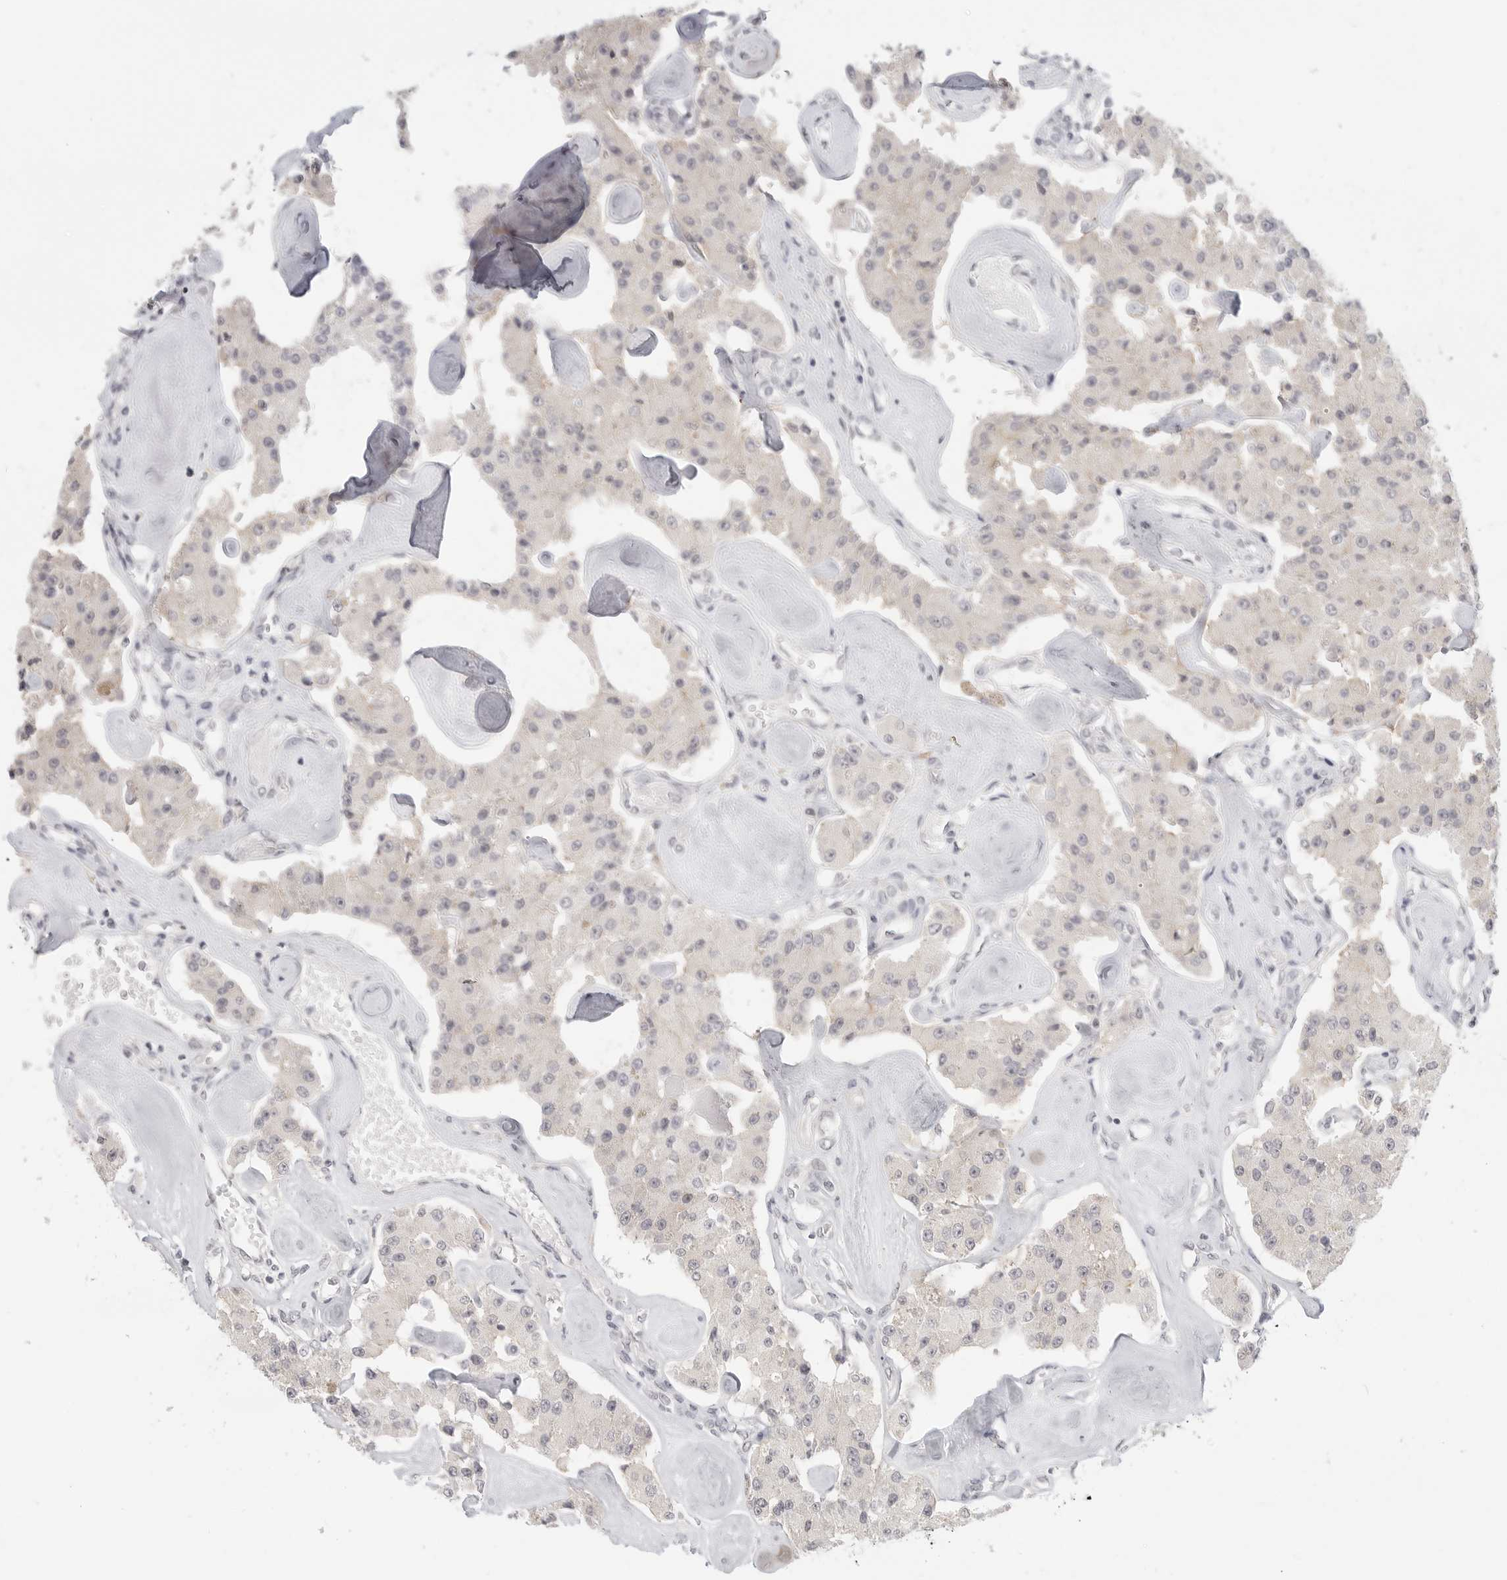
{"staining": {"intensity": "negative", "quantity": "none", "location": "none"}, "tissue": "carcinoid", "cell_type": "Tumor cells", "image_type": "cancer", "snomed": [{"axis": "morphology", "description": "Carcinoid, malignant, NOS"}, {"axis": "topography", "description": "Pancreas"}], "caption": "Immunohistochemistry (IHC) photomicrograph of carcinoid (malignant) stained for a protein (brown), which demonstrates no positivity in tumor cells. Nuclei are stained in blue.", "gene": "KLK11", "patient": {"sex": "male", "age": 41}}